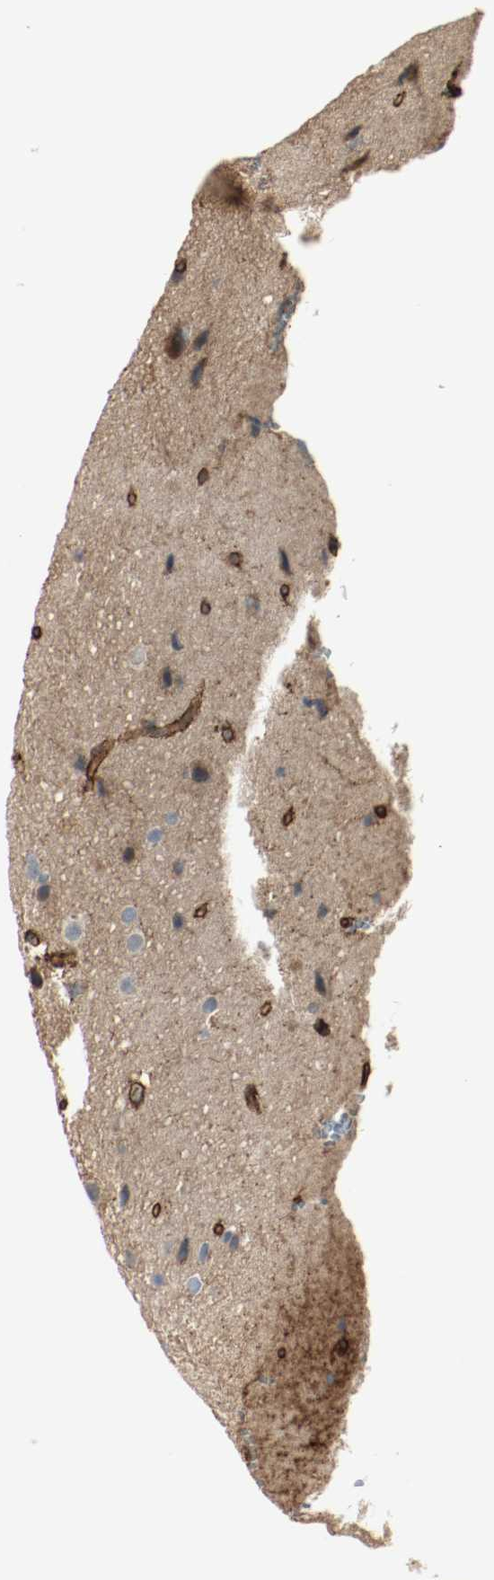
{"staining": {"intensity": "moderate", "quantity": "<25%", "location": "cytoplasmic/membranous"}, "tissue": "glioma", "cell_type": "Tumor cells", "image_type": "cancer", "snomed": [{"axis": "morphology", "description": "Glioma, malignant, Low grade"}, {"axis": "topography", "description": "Cerebral cortex"}], "caption": "IHC image of glioma stained for a protein (brown), which demonstrates low levels of moderate cytoplasmic/membranous expression in approximately <25% of tumor cells.", "gene": "MELTF", "patient": {"sex": "female", "age": 47}}